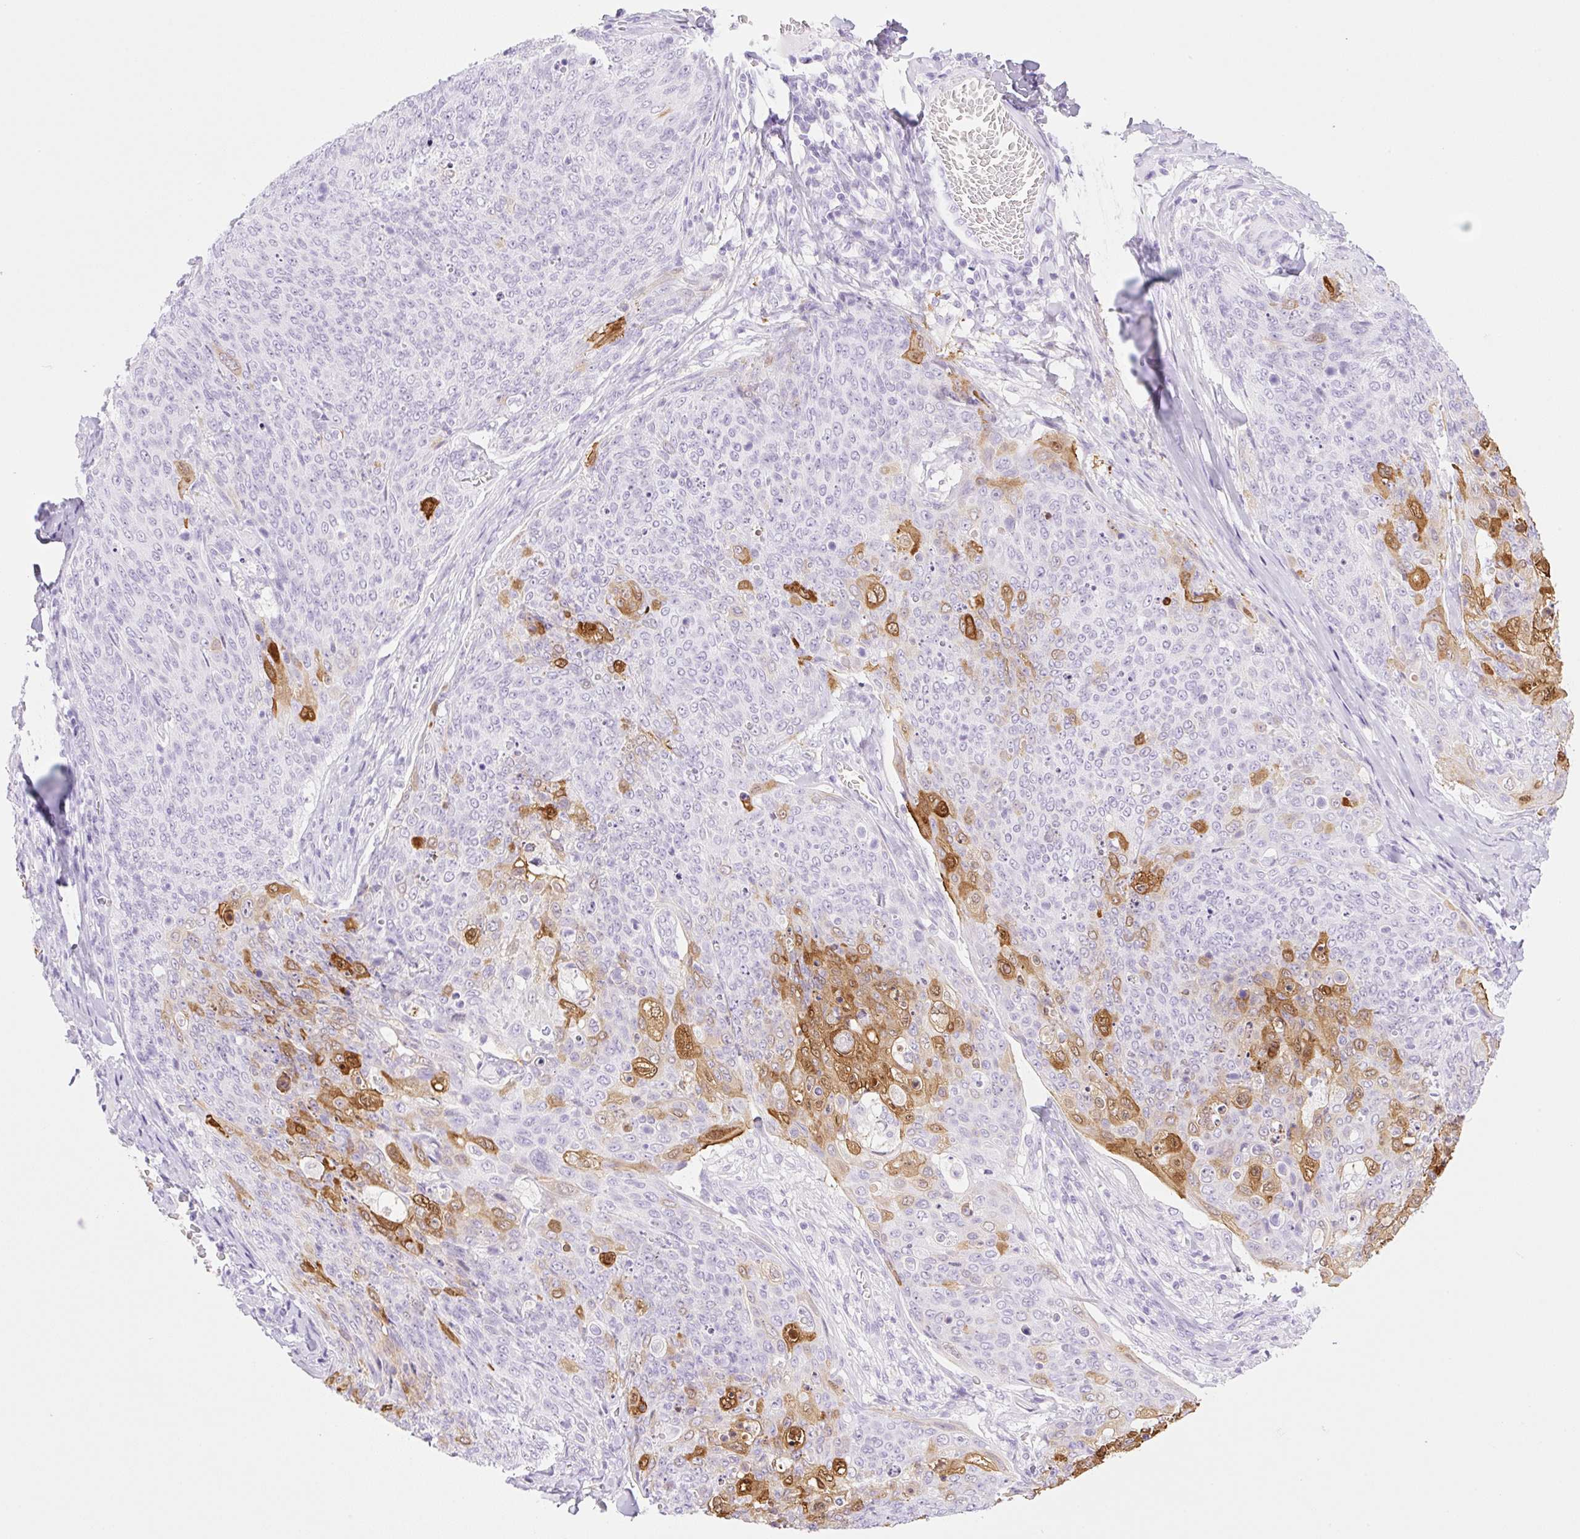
{"staining": {"intensity": "strong", "quantity": "<25%", "location": "cytoplasmic/membranous,nuclear"}, "tissue": "skin cancer", "cell_type": "Tumor cells", "image_type": "cancer", "snomed": [{"axis": "morphology", "description": "Squamous cell carcinoma, NOS"}, {"axis": "topography", "description": "Skin"}, {"axis": "topography", "description": "Vulva"}], "caption": "Protein staining of skin cancer tissue exhibits strong cytoplasmic/membranous and nuclear expression in approximately <25% of tumor cells.", "gene": "SPRR4", "patient": {"sex": "female", "age": 85}}